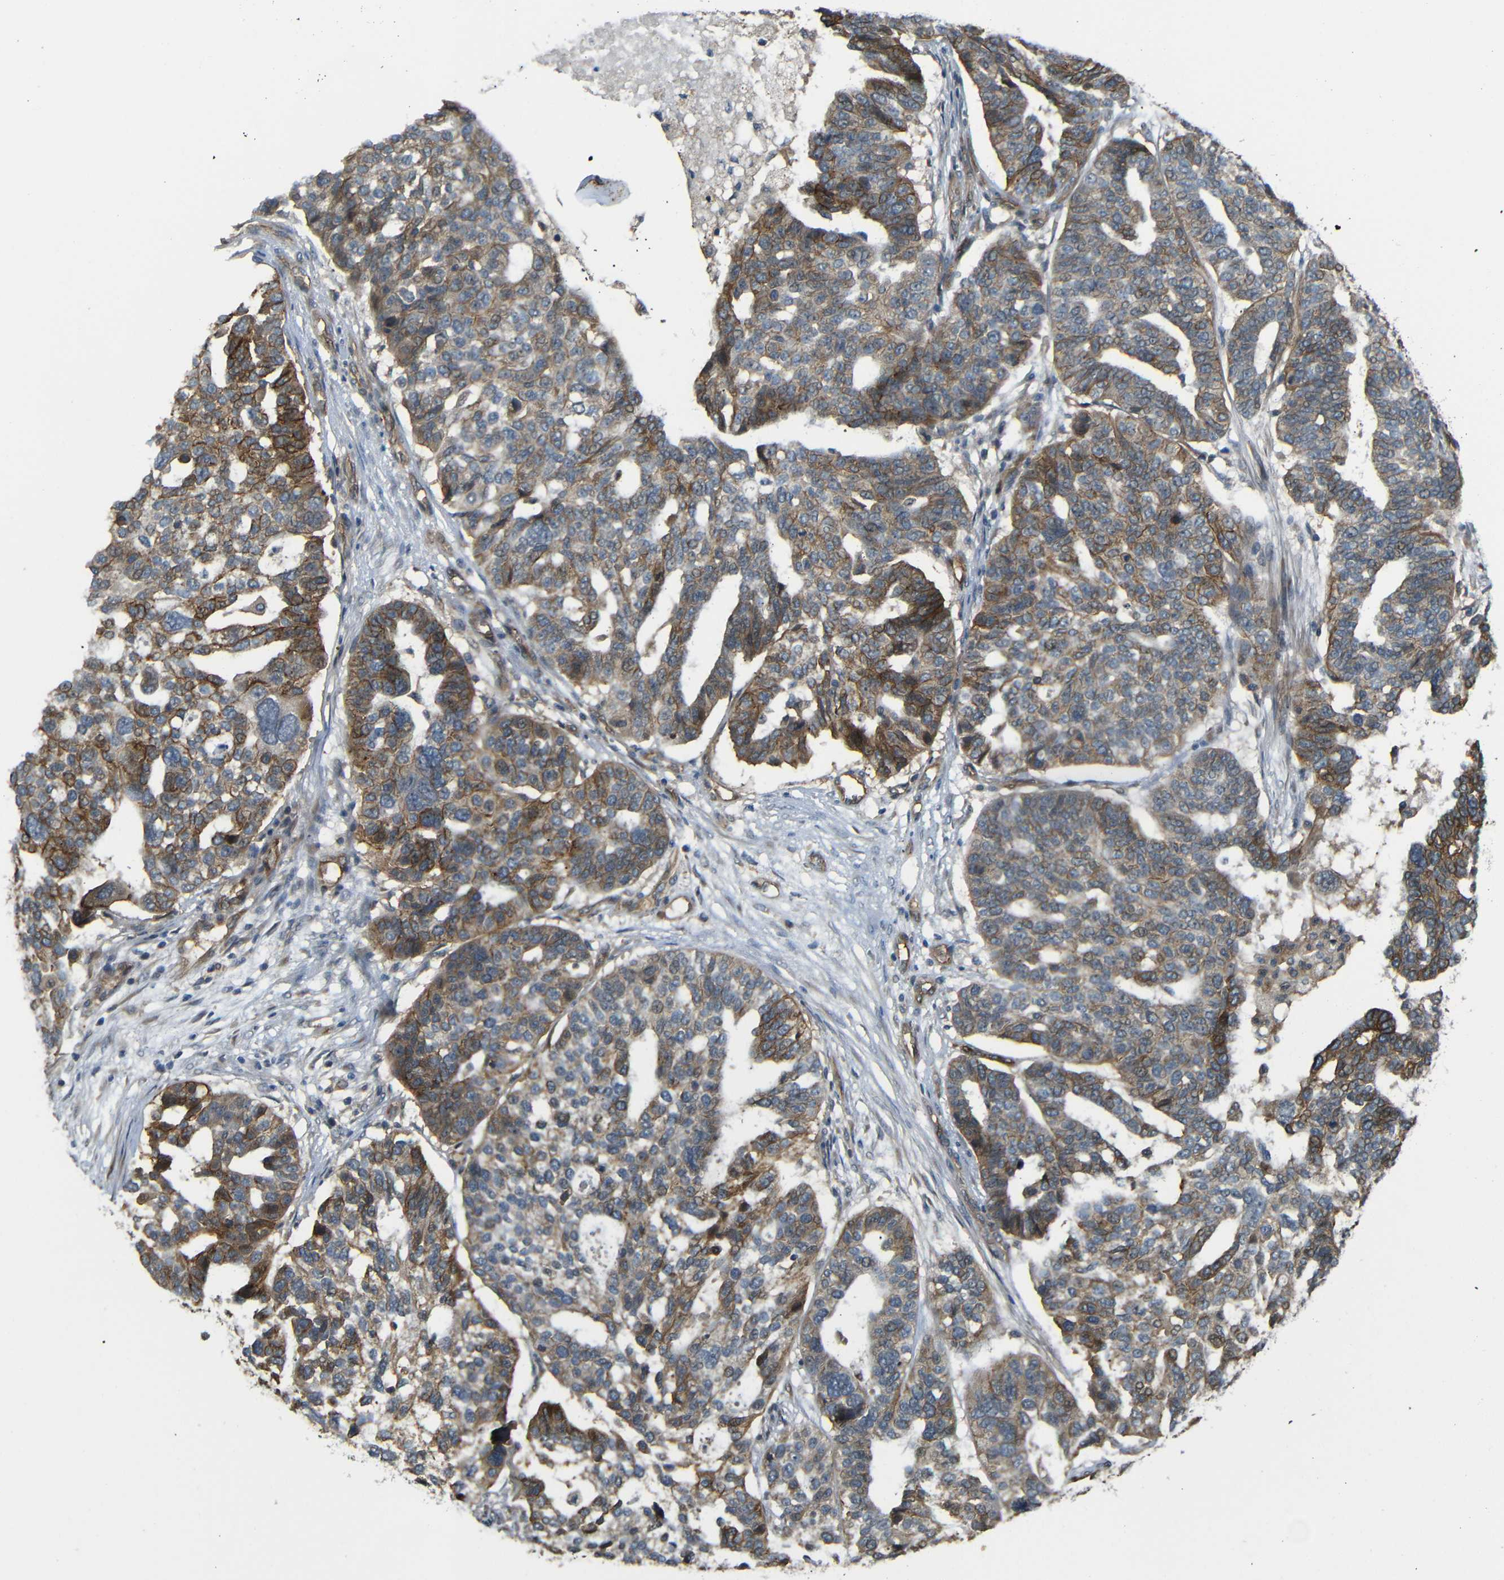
{"staining": {"intensity": "moderate", "quantity": ">75%", "location": "cytoplasmic/membranous"}, "tissue": "ovarian cancer", "cell_type": "Tumor cells", "image_type": "cancer", "snomed": [{"axis": "morphology", "description": "Cystadenocarcinoma, serous, NOS"}, {"axis": "topography", "description": "Ovary"}], "caption": "Immunohistochemistry (IHC) (DAB) staining of ovarian cancer demonstrates moderate cytoplasmic/membranous protein positivity in about >75% of tumor cells.", "gene": "RELL1", "patient": {"sex": "female", "age": 59}}